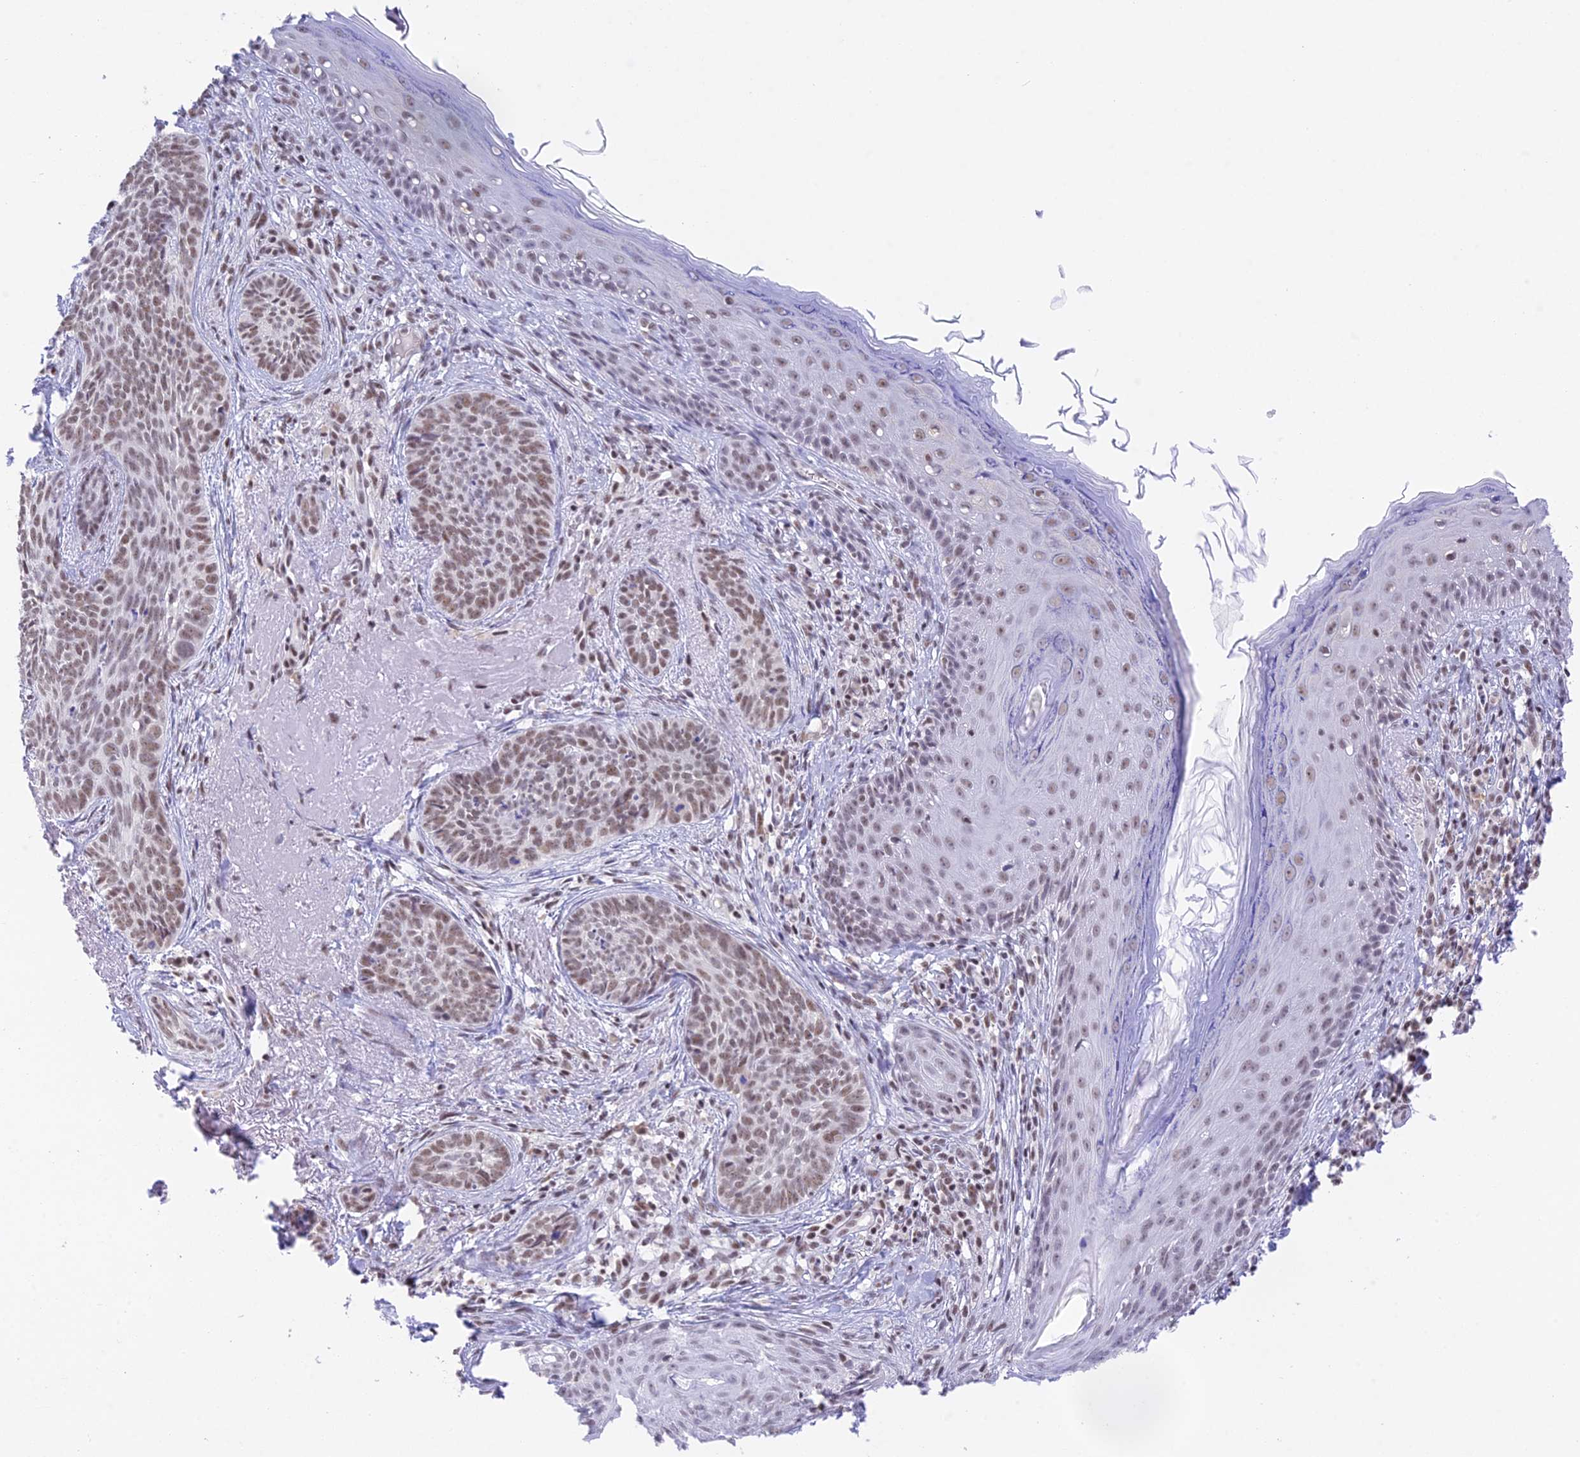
{"staining": {"intensity": "weak", "quantity": ">75%", "location": "nuclear"}, "tissue": "skin cancer", "cell_type": "Tumor cells", "image_type": "cancer", "snomed": [{"axis": "morphology", "description": "Basal cell carcinoma"}, {"axis": "topography", "description": "Skin"}], "caption": "Protein staining of skin basal cell carcinoma tissue shows weak nuclear staining in about >75% of tumor cells. The staining was performed using DAB (3,3'-diaminobenzidine), with brown indicating positive protein expression. Nuclei are stained blue with hematoxylin.", "gene": "THAP11", "patient": {"sex": "female", "age": 76}}